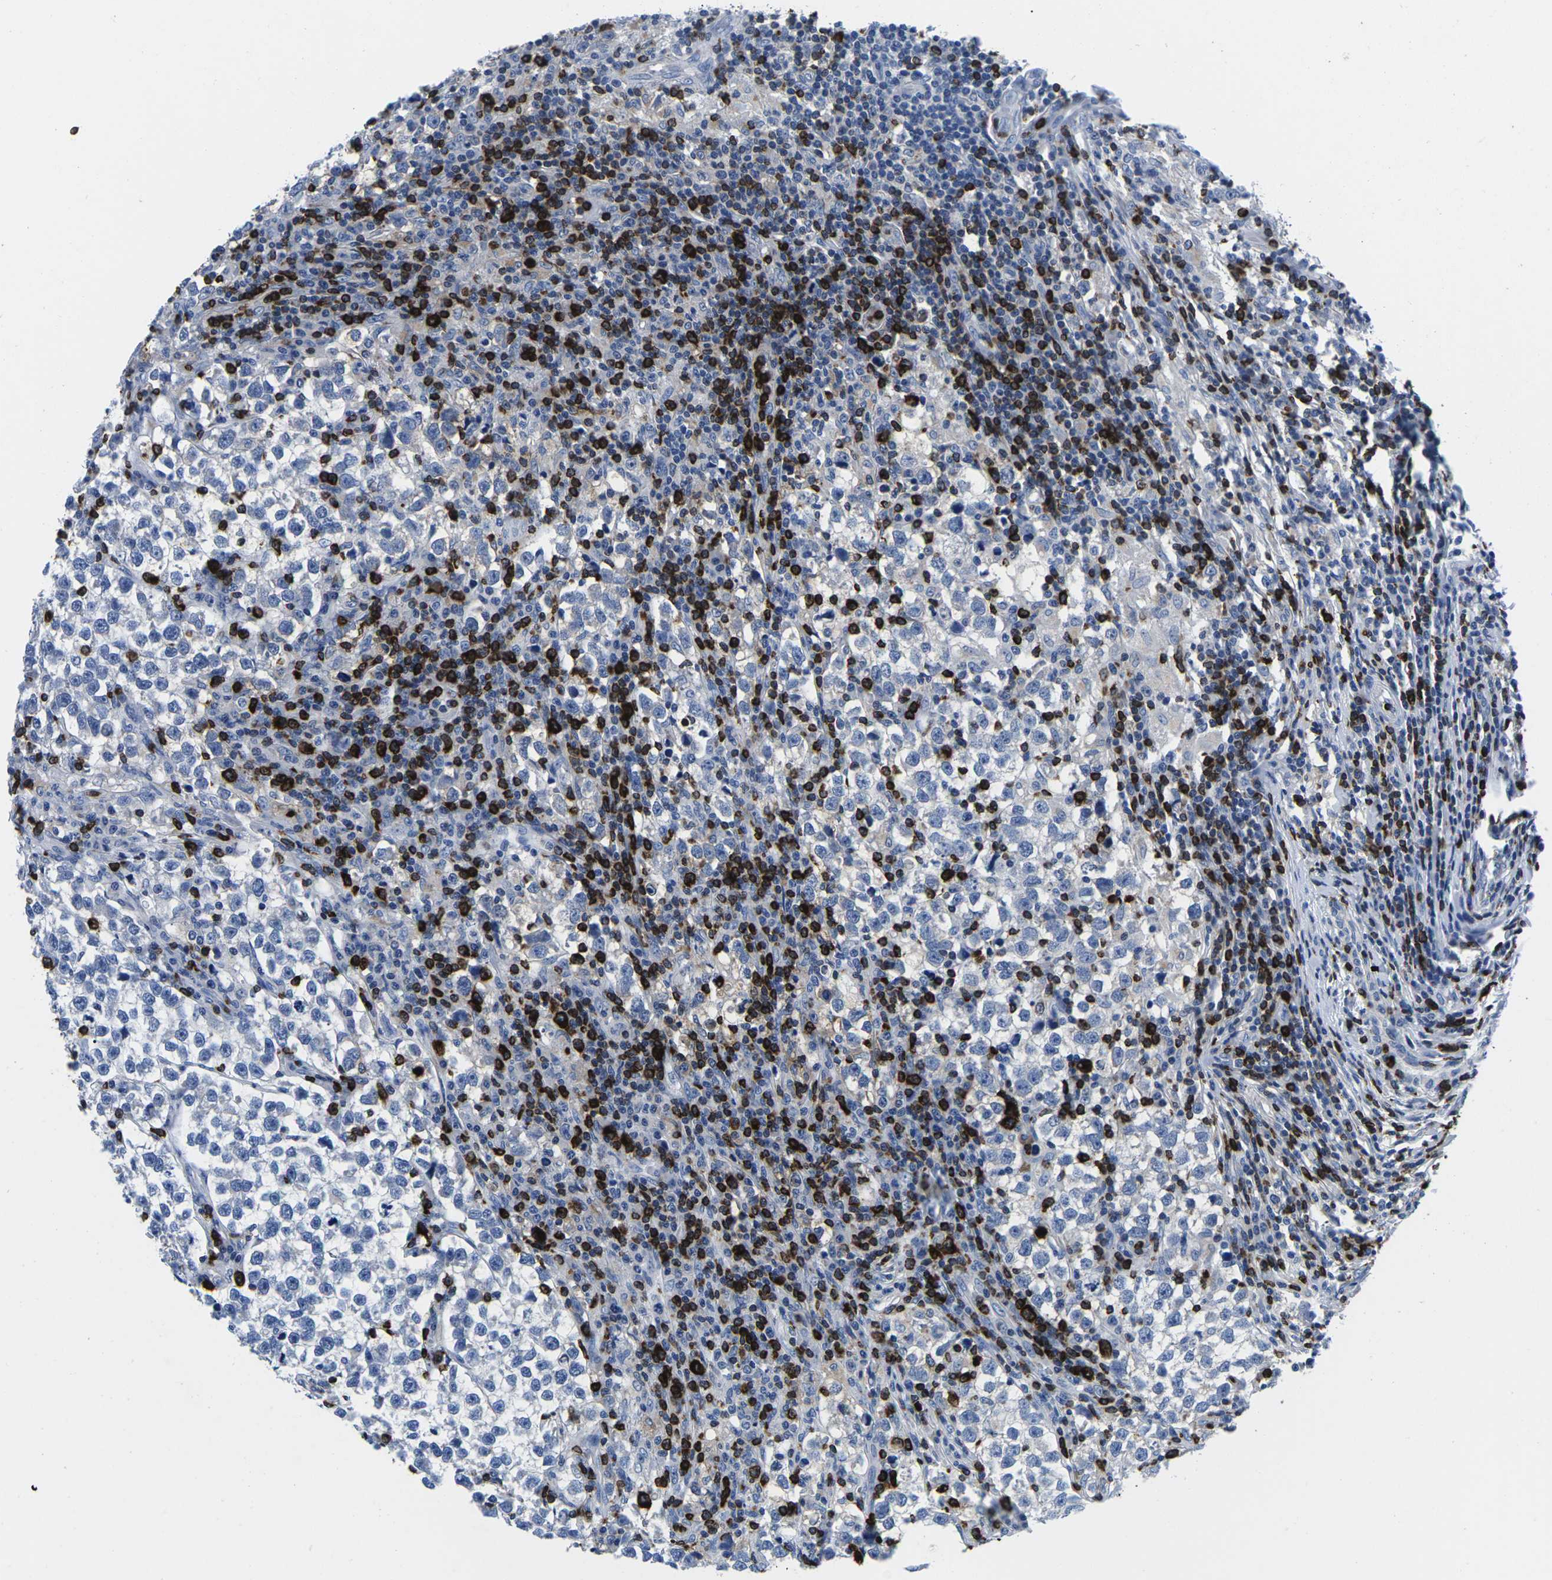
{"staining": {"intensity": "negative", "quantity": "none", "location": "none"}, "tissue": "testis cancer", "cell_type": "Tumor cells", "image_type": "cancer", "snomed": [{"axis": "morphology", "description": "Normal tissue, NOS"}, {"axis": "morphology", "description": "Seminoma, NOS"}, {"axis": "topography", "description": "Testis"}], "caption": "Protein analysis of testis seminoma reveals no significant staining in tumor cells.", "gene": "CTSW", "patient": {"sex": "male", "age": 43}}